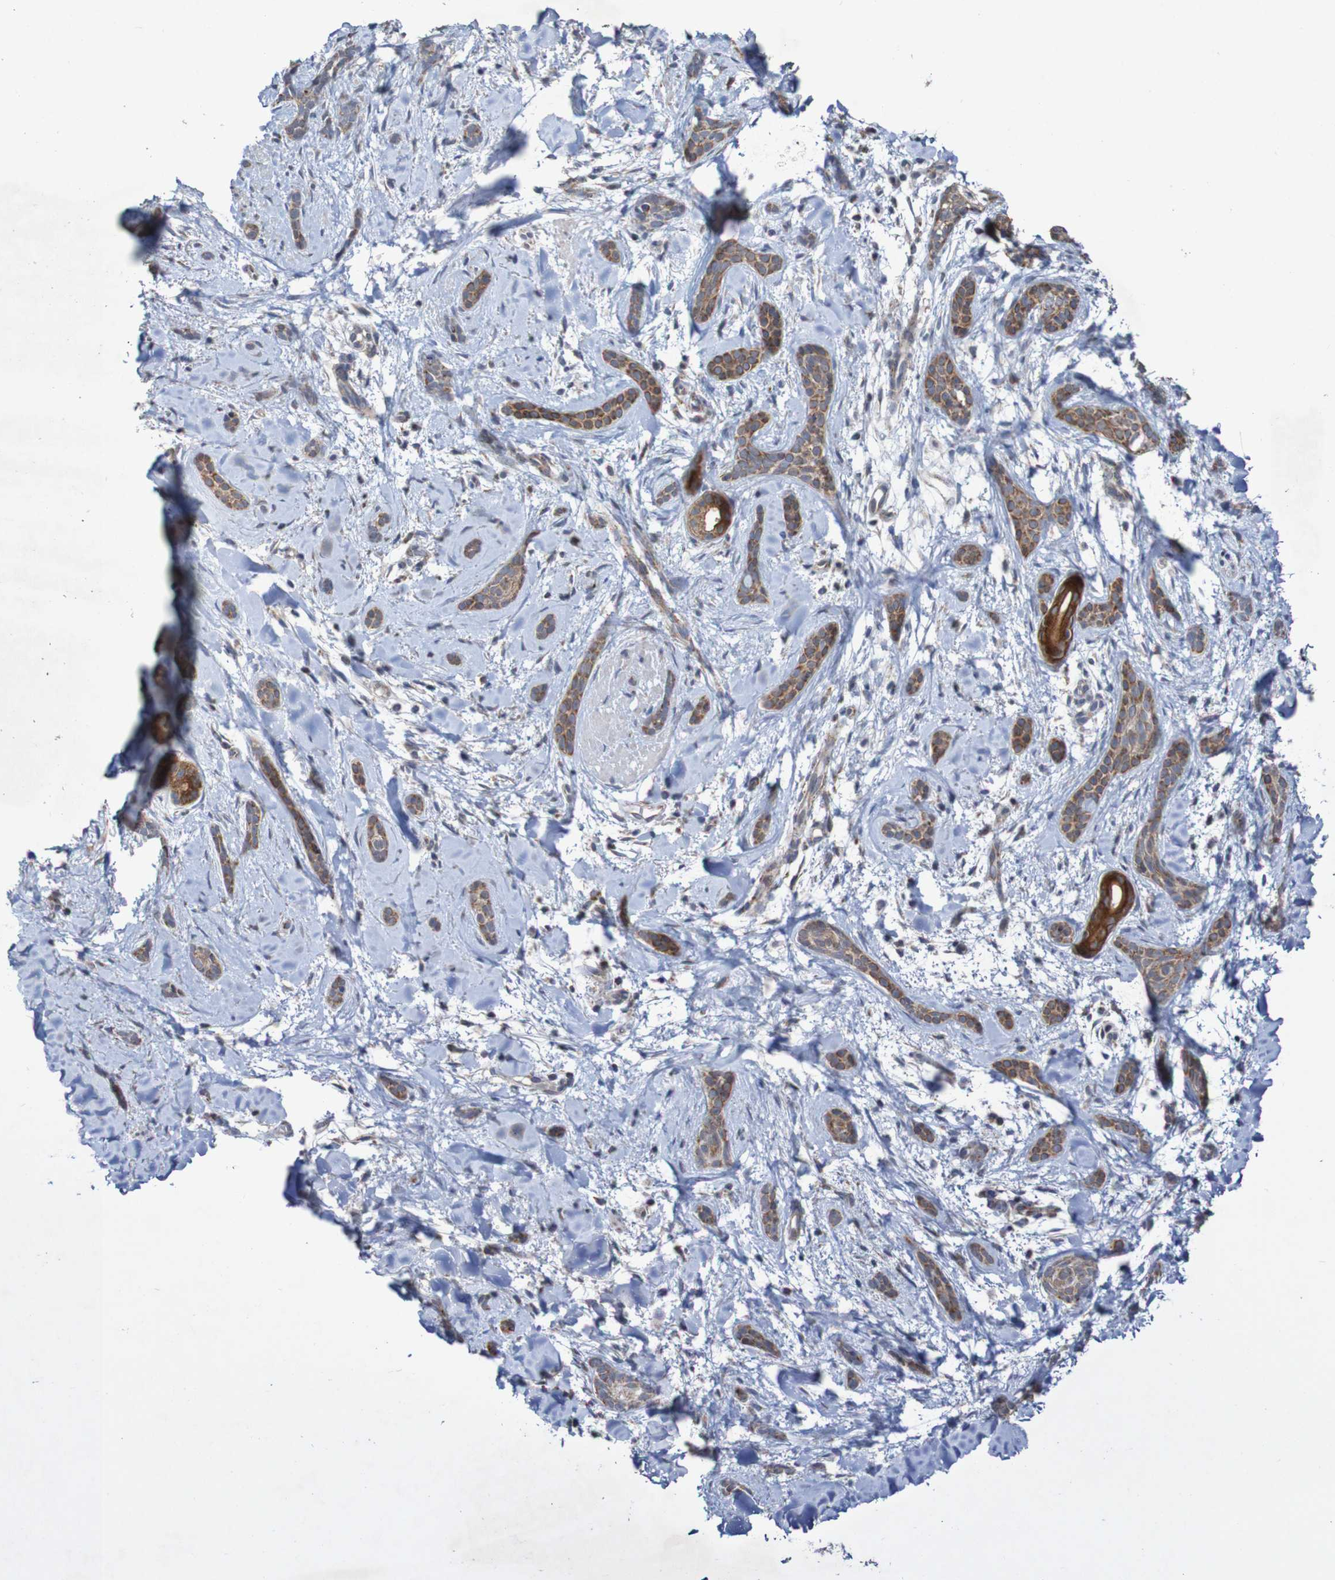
{"staining": {"intensity": "moderate", "quantity": ">75%", "location": "cytoplasmic/membranous"}, "tissue": "skin cancer", "cell_type": "Tumor cells", "image_type": "cancer", "snomed": [{"axis": "morphology", "description": "Basal cell carcinoma"}, {"axis": "morphology", "description": "Adnexal tumor, benign"}, {"axis": "topography", "description": "Skin"}], "caption": "The micrograph demonstrates staining of skin cancer (benign adnexal tumor), revealing moderate cytoplasmic/membranous protein staining (brown color) within tumor cells.", "gene": "DVL1", "patient": {"sex": "female", "age": 42}}